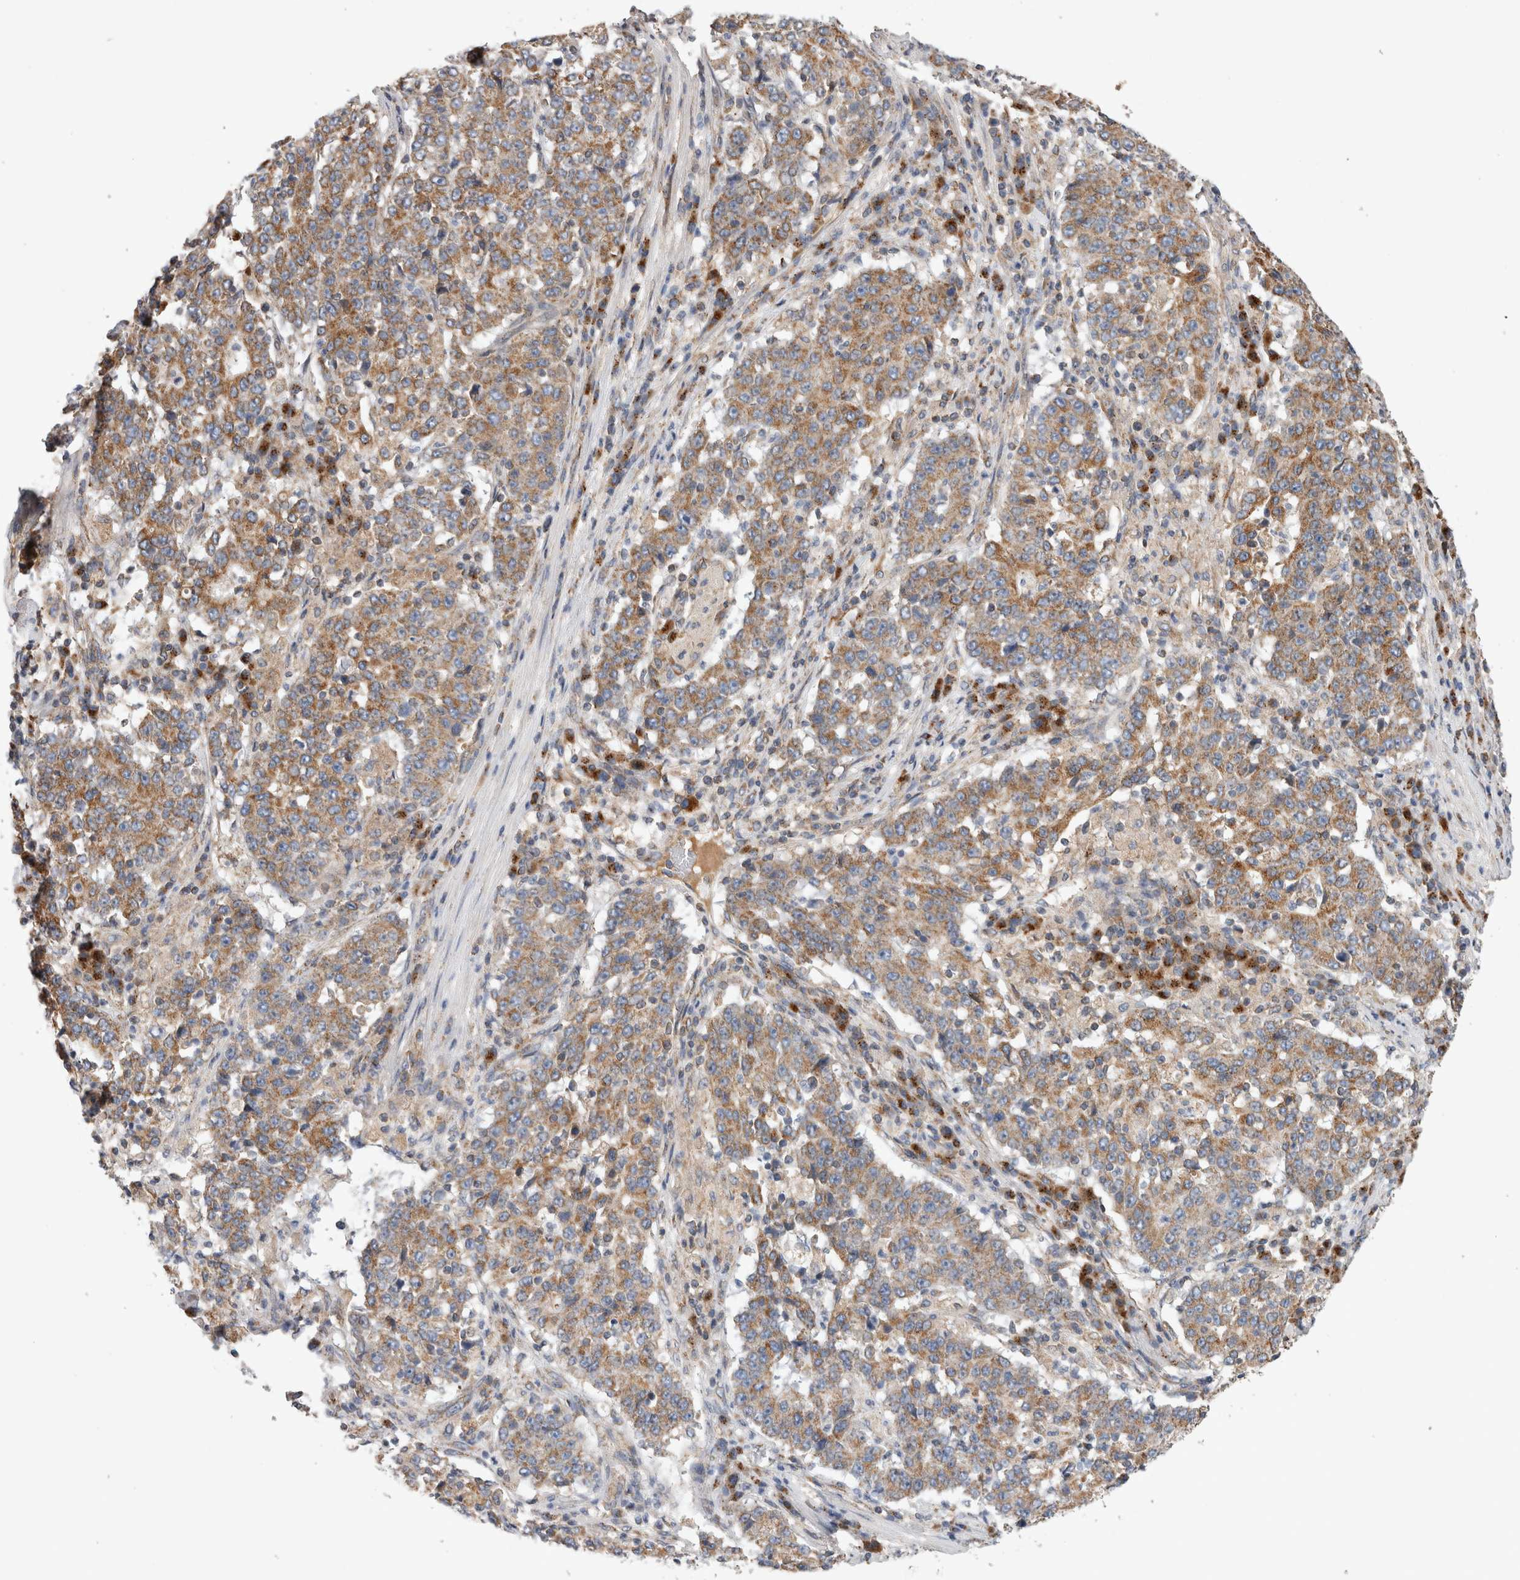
{"staining": {"intensity": "moderate", "quantity": ">75%", "location": "cytoplasmic/membranous"}, "tissue": "stomach cancer", "cell_type": "Tumor cells", "image_type": "cancer", "snomed": [{"axis": "morphology", "description": "Adenocarcinoma, NOS"}, {"axis": "topography", "description": "Stomach"}], "caption": "IHC of stomach adenocarcinoma displays medium levels of moderate cytoplasmic/membranous staining in approximately >75% of tumor cells.", "gene": "IARS2", "patient": {"sex": "male", "age": 59}}